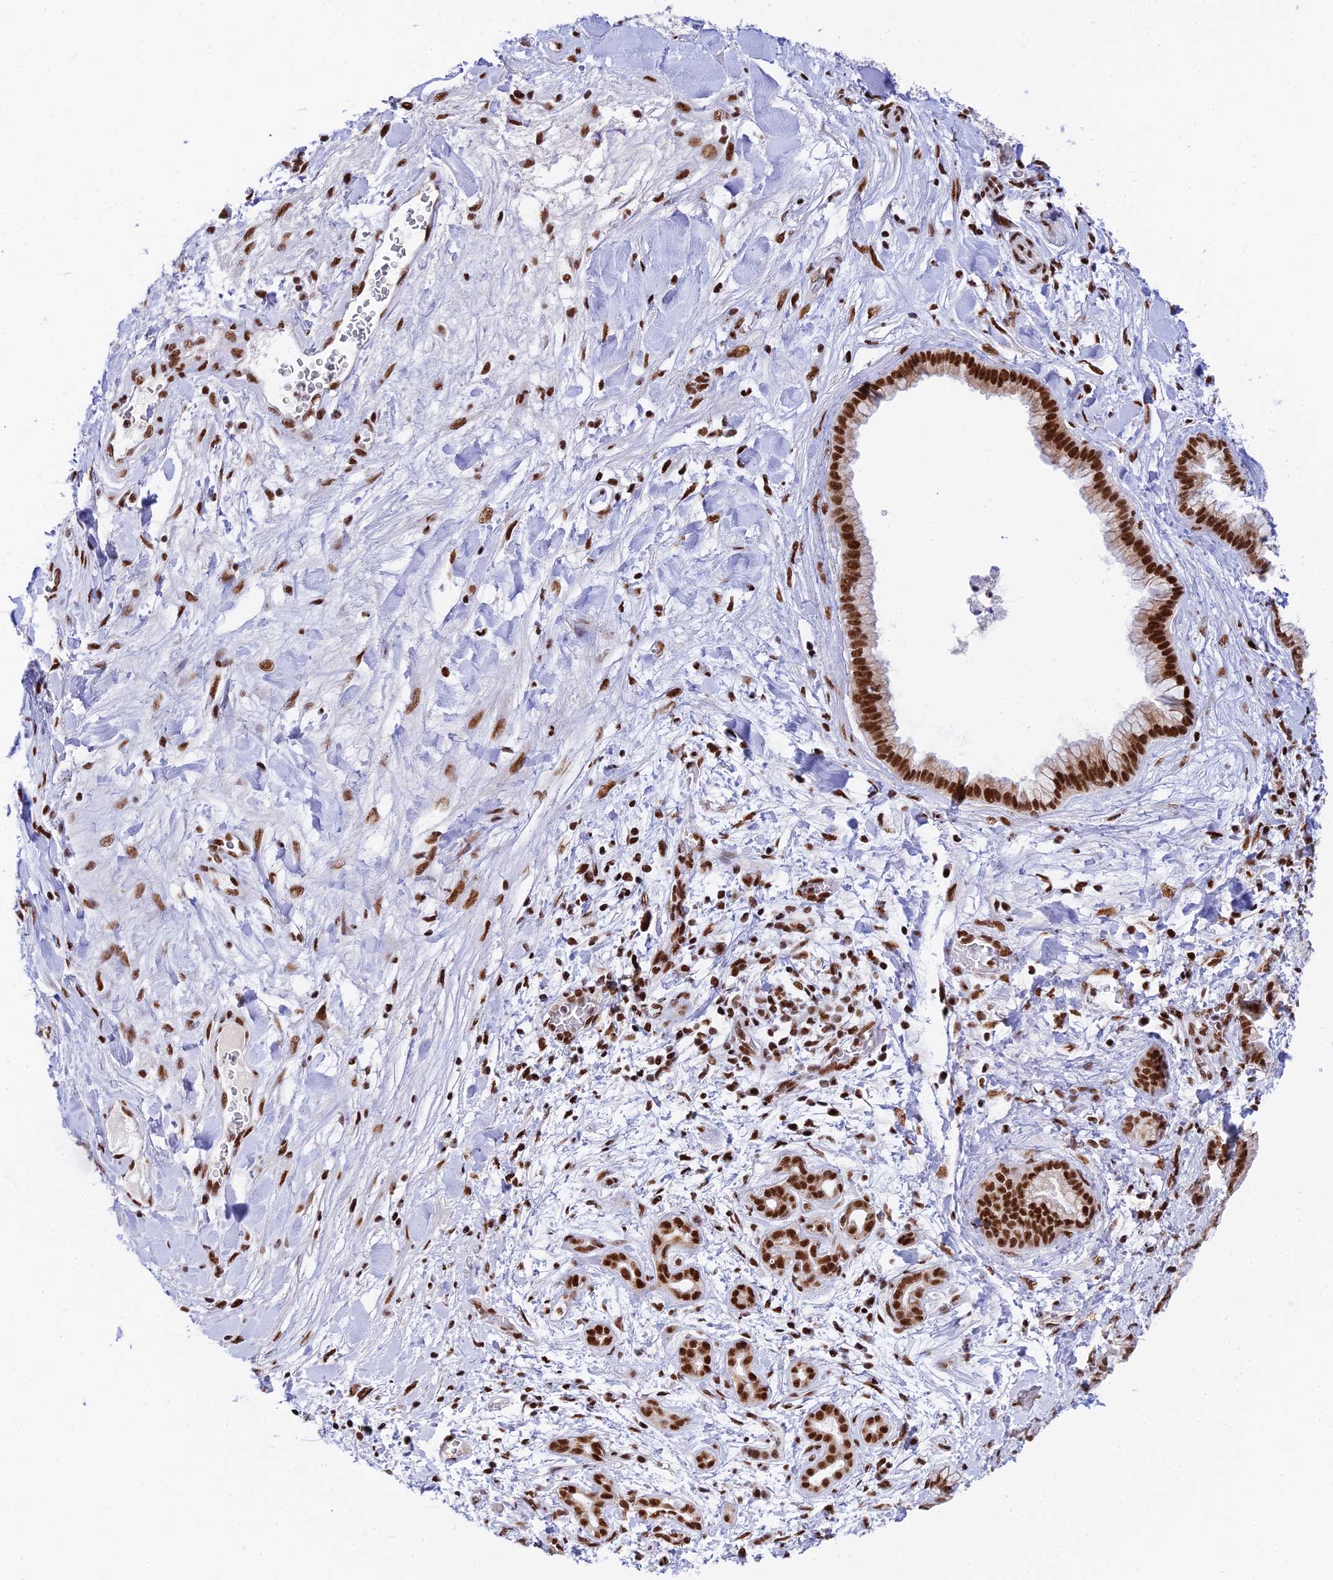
{"staining": {"intensity": "strong", "quantity": ">75%", "location": "nuclear"}, "tissue": "pancreatic cancer", "cell_type": "Tumor cells", "image_type": "cancer", "snomed": [{"axis": "morphology", "description": "Adenocarcinoma, NOS"}, {"axis": "topography", "description": "Pancreas"}], "caption": "Immunohistochemistry of pancreatic adenocarcinoma shows high levels of strong nuclear staining in approximately >75% of tumor cells.", "gene": "USP22", "patient": {"sex": "female", "age": 78}}